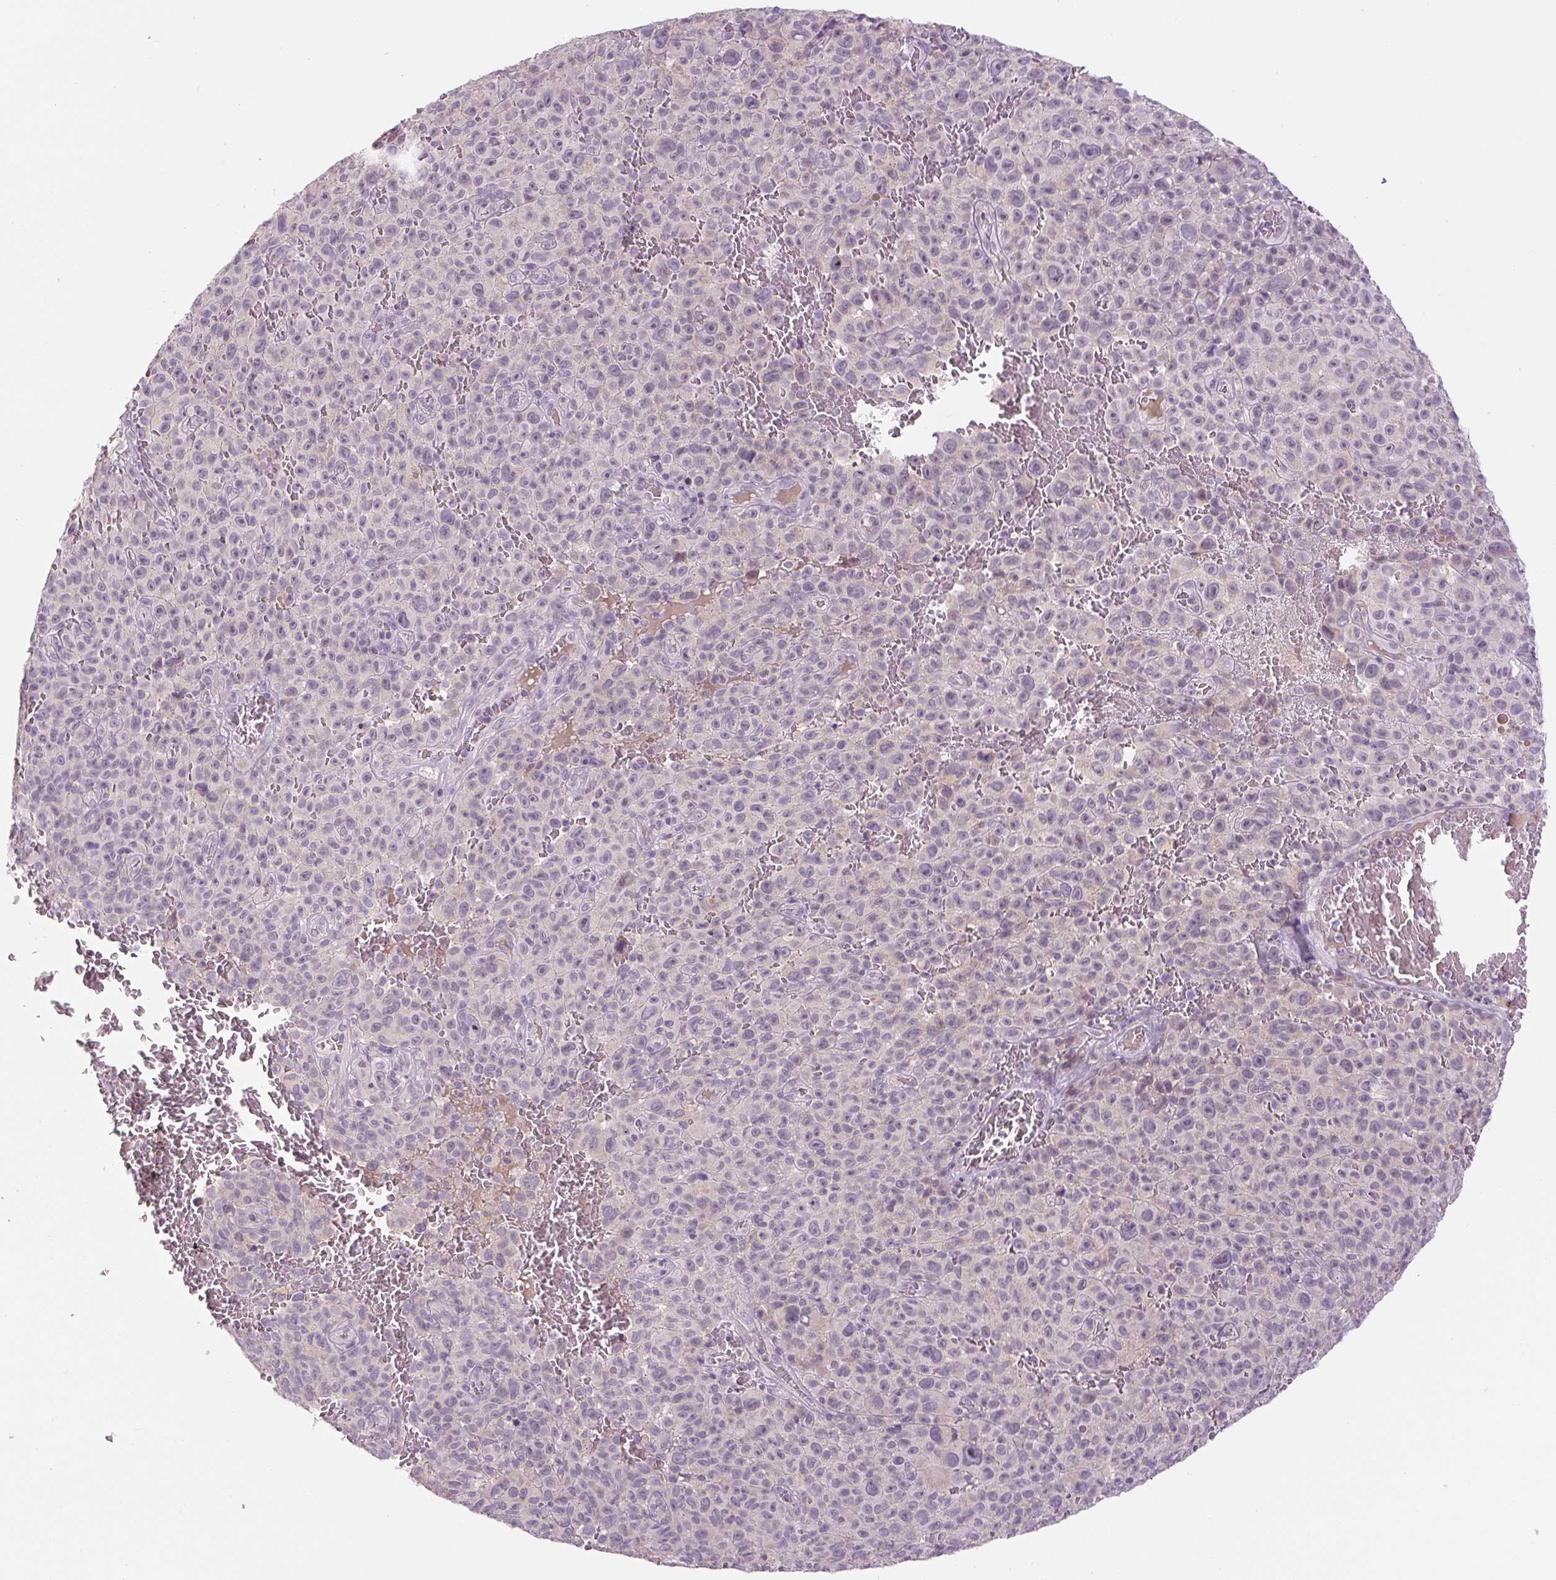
{"staining": {"intensity": "negative", "quantity": "none", "location": "none"}, "tissue": "melanoma", "cell_type": "Tumor cells", "image_type": "cancer", "snomed": [{"axis": "morphology", "description": "Malignant melanoma, NOS"}, {"axis": "topography", "description": "Skin"}], "caption": "Immunohistochemical staining of malignant melanoma exhibits no significant positivity in tumor cells. (Immunohistochemistry (ihc), brightfield microscopy, high magnification).", "gene": "FABP7", "patient": {"sex": "female", "age": 82}}